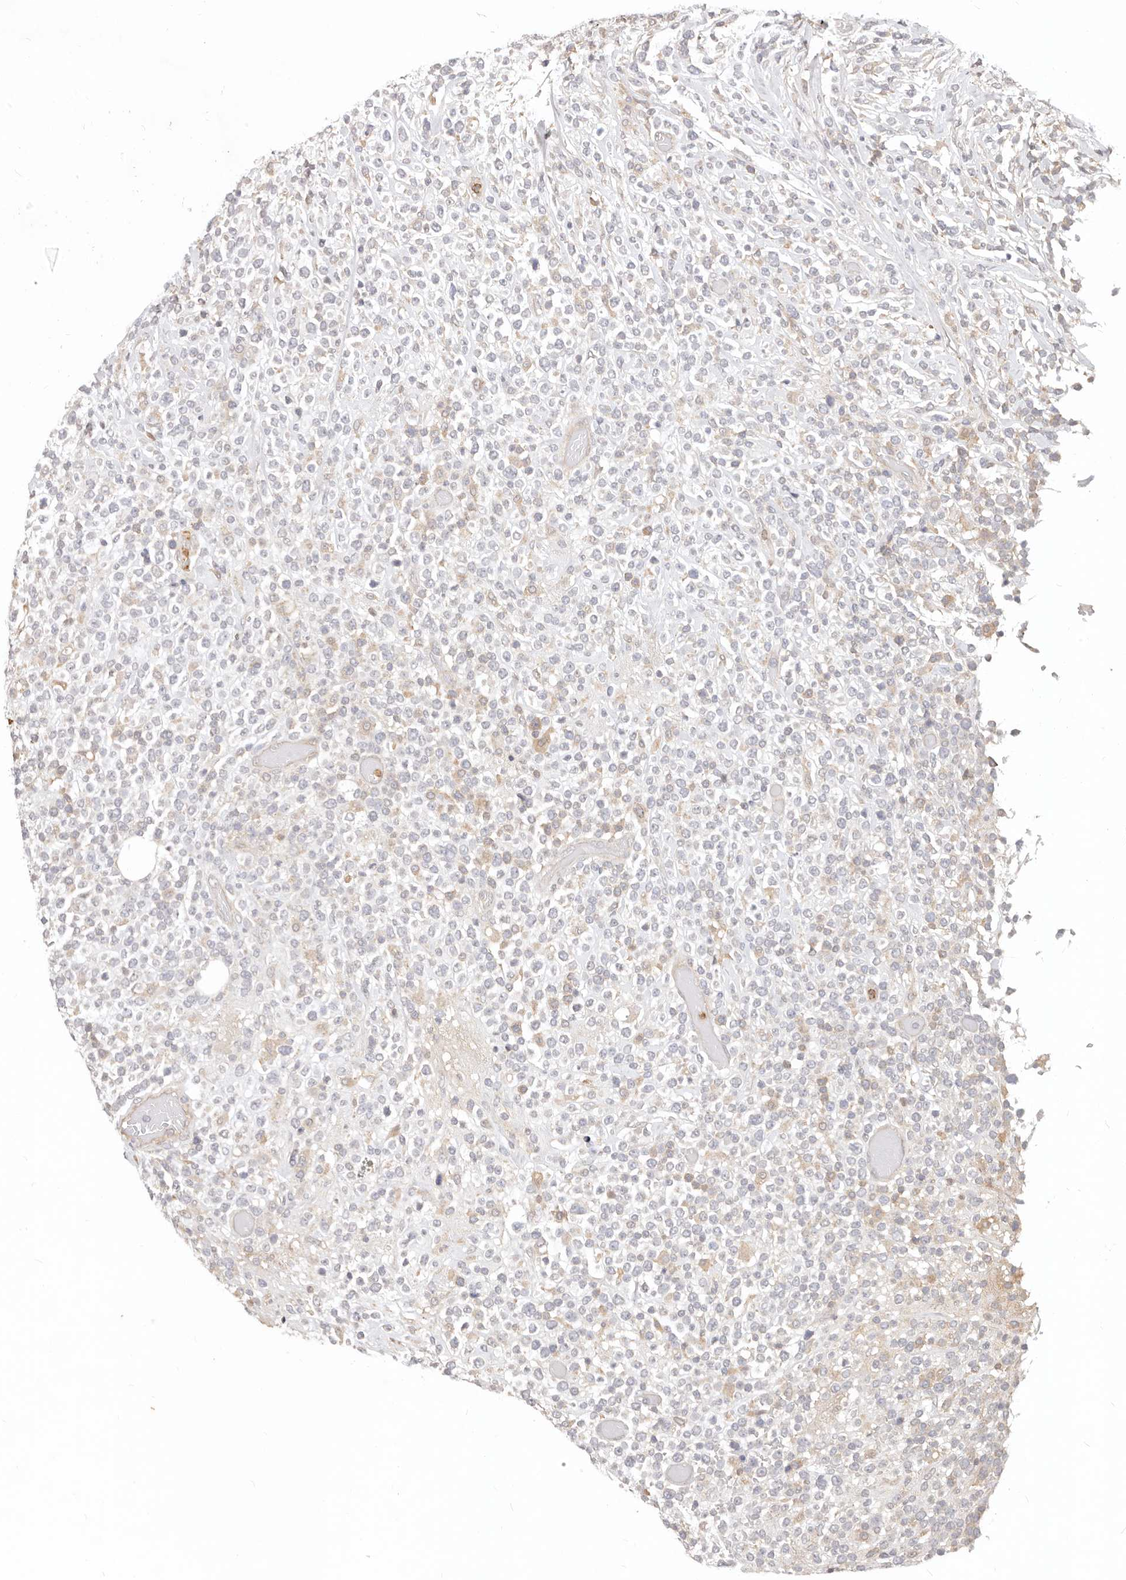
{"staining": {"intensity": "negative", "quantity": "none", "location": "none"}, "tissue": "lymphoma", "cell_type": "Tumor cells", "image_type": "cancer", "snomed": [{"axis": "morphology", "description": "Malignant lymphoma, non-Hodgkin's type, High grade"}, {"axis": "topography", "description": "Colon"}], "caption": "An IHC photomicrograph of high-grade malignant lymphoma, non-Hodgkin's type is shown. There is no staining in tumor cells of high-grade malignant lymphoma, non-Hodgkin's type. Nuclei are stained in blue.", "gene": "USP49", "patient": {"sex": "female", "age": 53}}